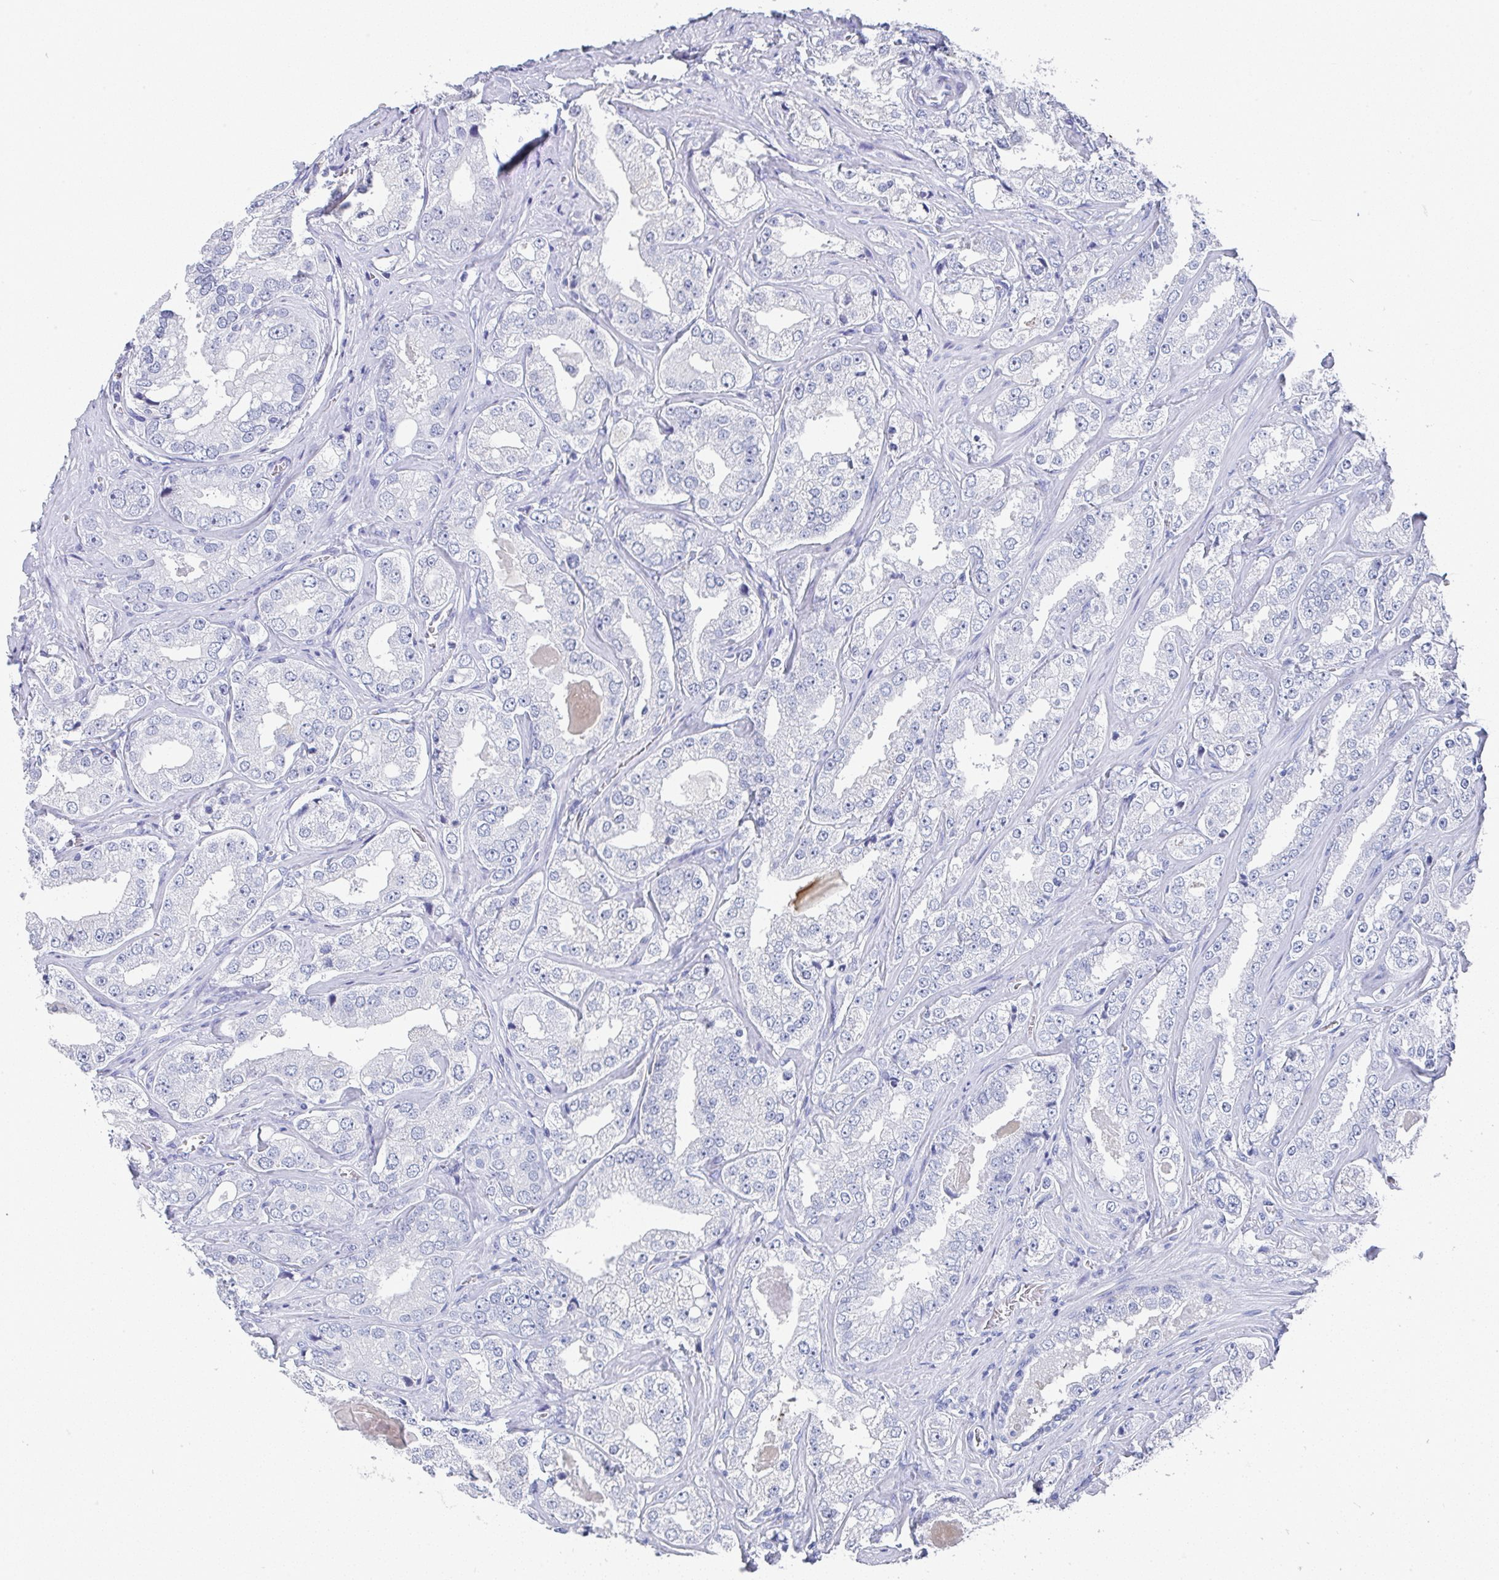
{"staining": {"intensity": "negative", "quantity": "none", "location": "none"}, "tissue": "prostate cancer", "cell_type": "Tumor cells", "image_type": "cancer", "snomed": [{"axis": "morphology", "description": "Adenocarcinoma, High grade"}, {"axis": "topography", "description": "Prostate"}], "caption": "Immunohistochemical staining of prostate cancer (high-grade adenocarcinoma) exhibits no significant positivity in tumor cells. Brightfield microscopy of immunohistochemistry (IHC) stained with DAB (3,3'-diaminobenzidine) (brown) and hematoxylin (blue), captured at high magnification.", "gene": "TNFRSF8", "patient": {"sex": "male", "age": 67}}